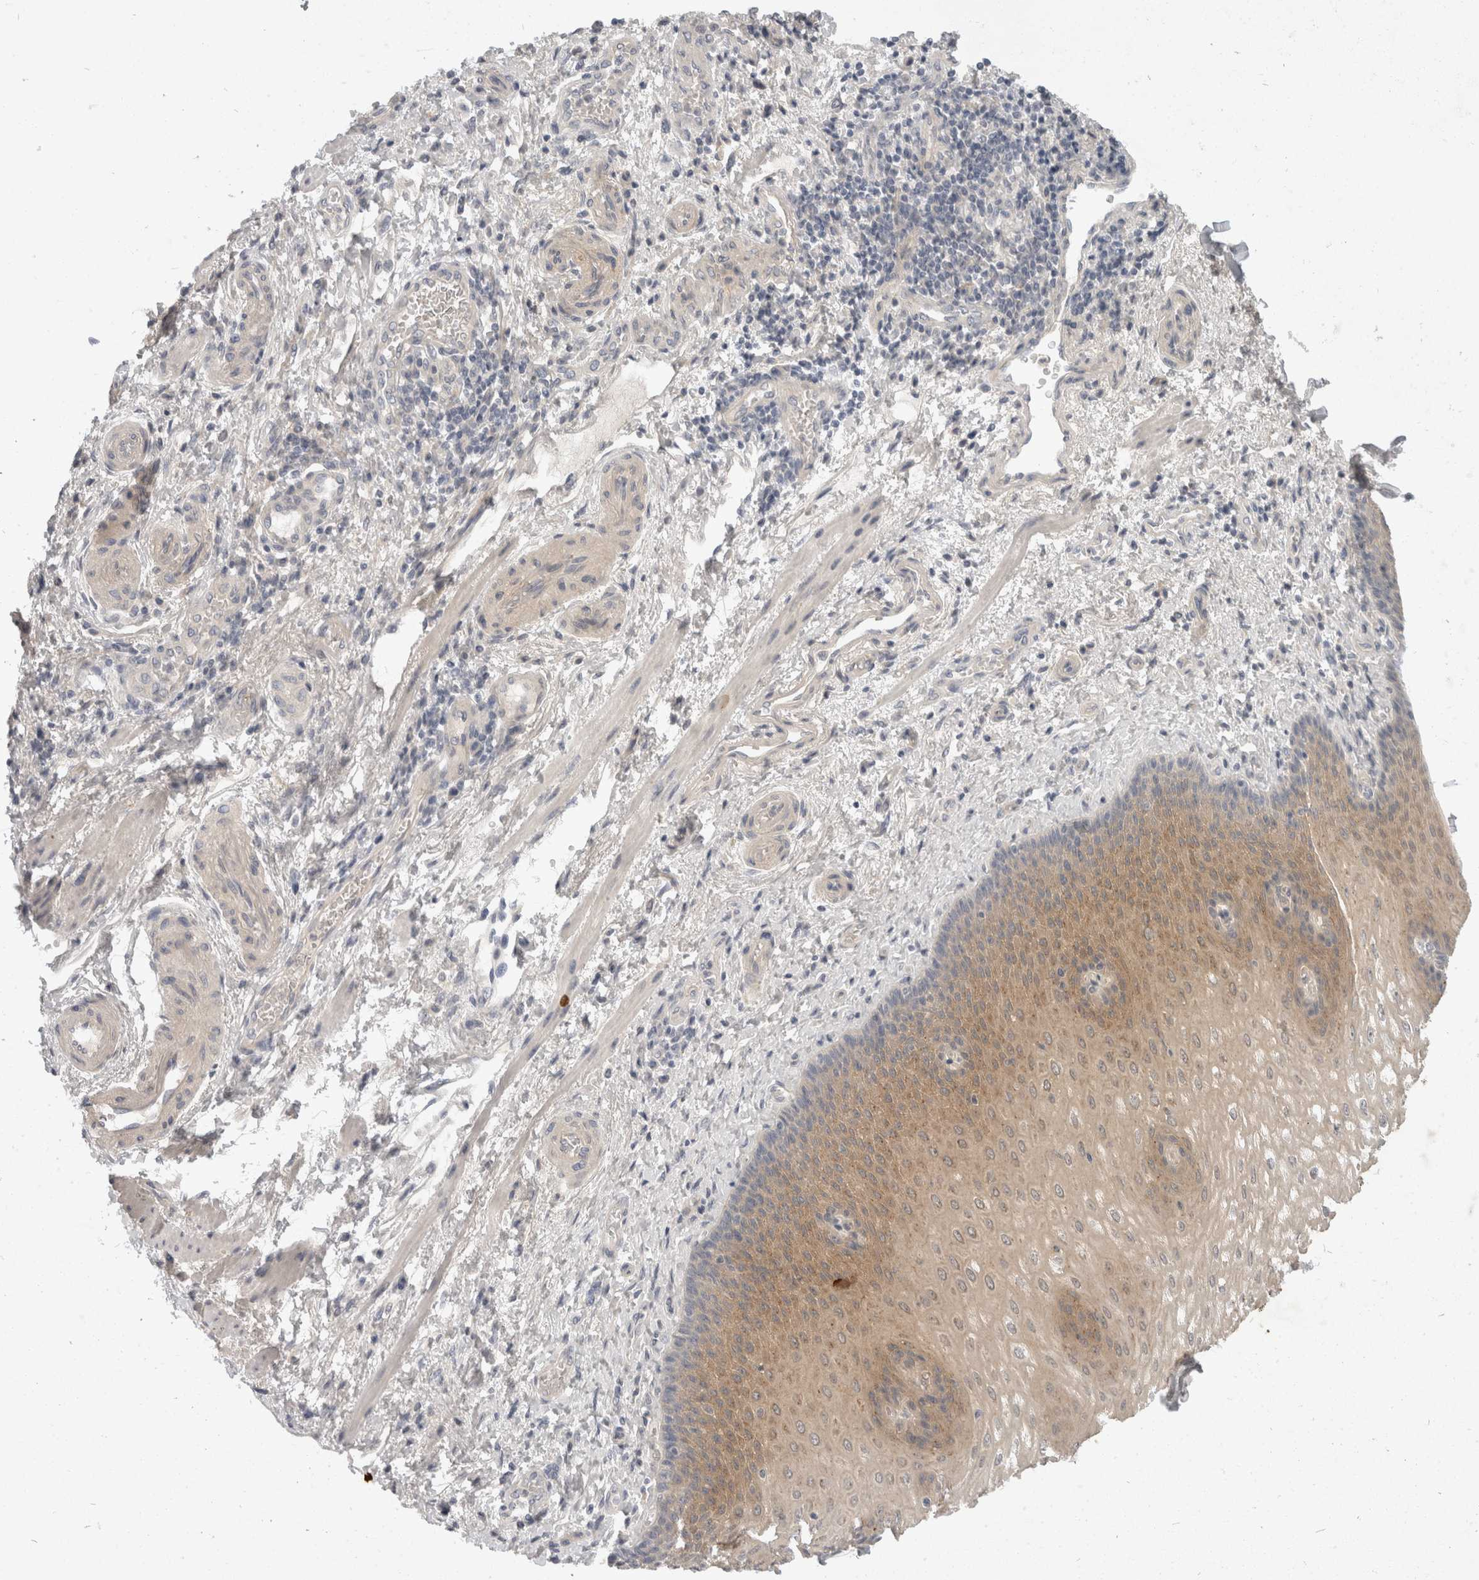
{"staining": {"intensity": "moderate", "quantity": ">75%", "location": "cytoplasmic/membranous"}, "tissue": "esophagus", "cell_type": "Squamous epithelial cells", "image_type": "normal", "snomed": [{"axis": "morphology", "description": "Normal tissue, NOS"}, {"axis": "topography", "description": "Esophagus"}], "caption": "High-power microscopy captured an immunohistochemistry photomicrograph of normal esophagus, revealing moderate cytoplasmic/membranous staining in about >75% of squamous epithelial cells.", "gene": "TOM1L2", "patient": {"sex": "male", "age": 54}}